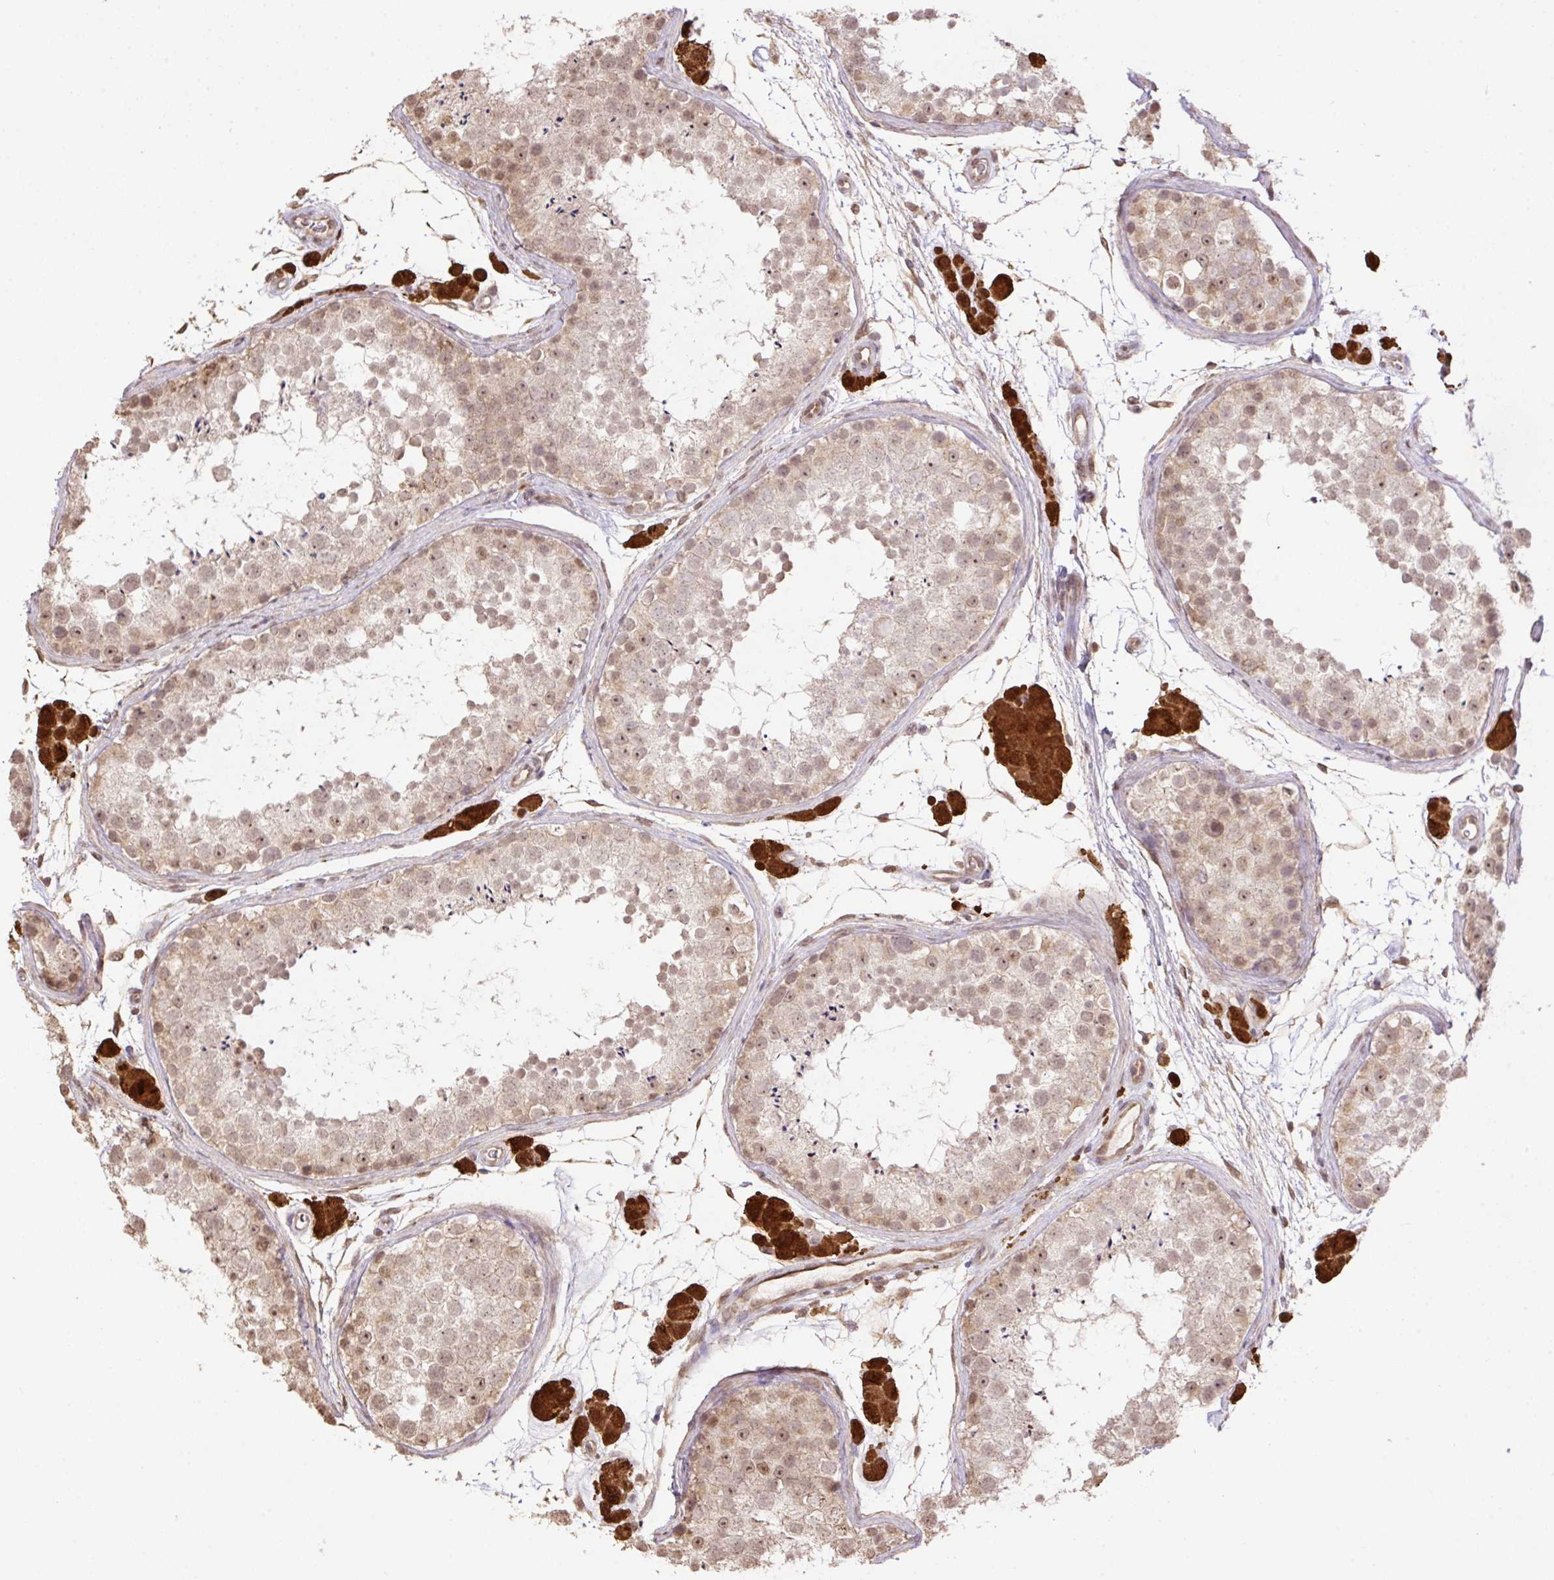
{"staining": {"intensity": "moderate", "quantity": ">75%", "location": "nuclear"}, "tissue": "testis", "cell_type": "Cells in seminiferous ducts", "image_type": "normal", "snomed": [{"axis": "morphology", "description": "Normal tissue, NOS"}, {"axis": "topography", "description": "Testis"}], "caption": "The photomicrograph reveals immunohistochemical staining of benign testis. There is moderate nuclear positivity is appreciated in about >75% of cells in seminiferous ducts. The protein is shown in brown color, while the nuclei are stained blue.", "gene": "VPS25", "patient": {"sex": "male", "age": 41}}